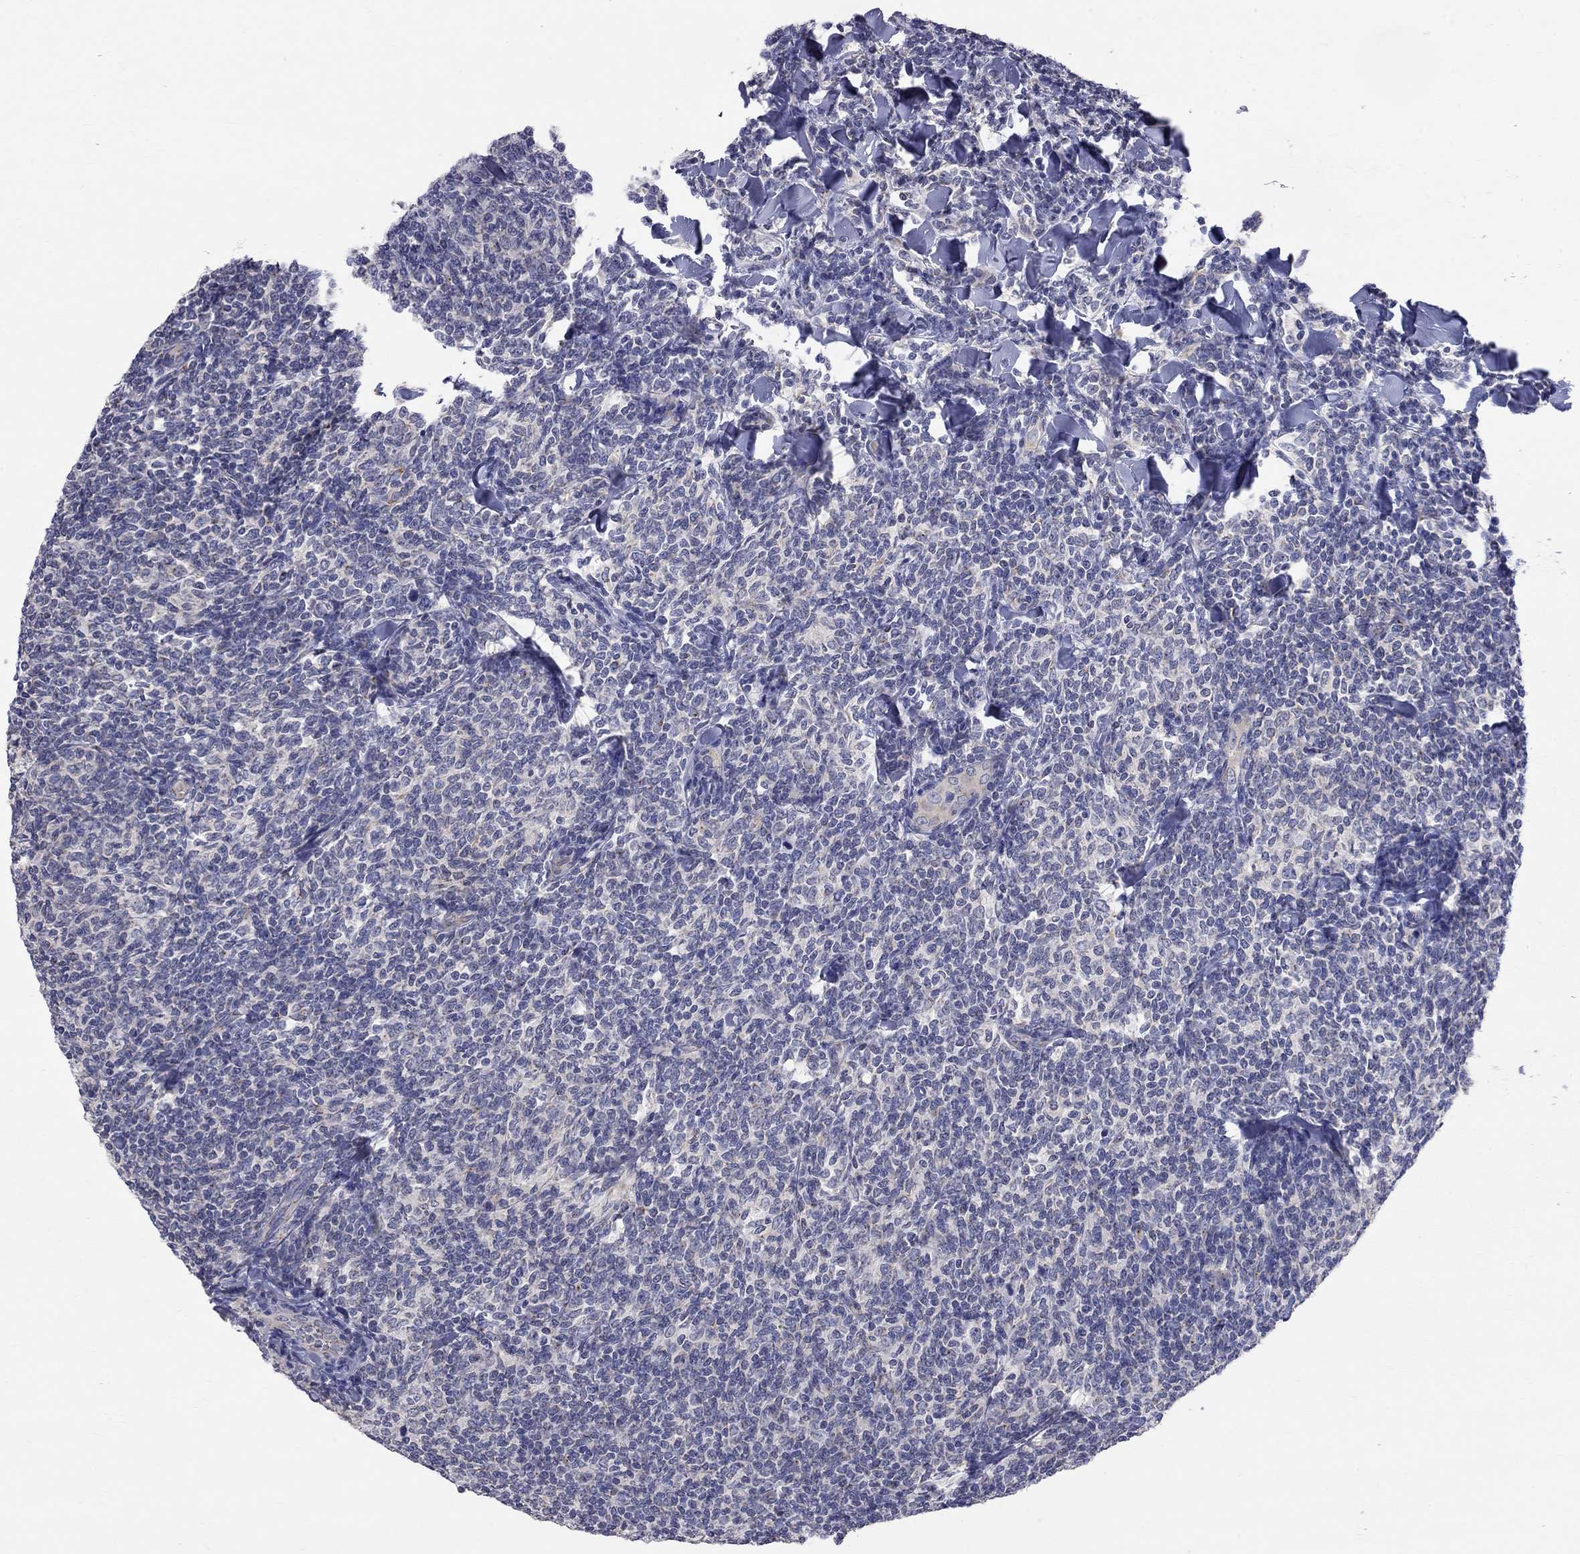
{"staining": {"intensity": "negative", "quantity": "none", "location": "none"}, "tissue": "lymphoma", "cell_type": "Tumor cells", "image_type": "cancer", "snomed": [{"axis": "morphology", "description": "Malignant lymphoma, non-Hodgkin's type, Low grade"}, {"axis": "topography", "description": "Lymph node"}], "caption": "Immunohistochemistry (IHC) of malignant lymphoma, non-Hodgkin's type (low-grade) reveals no staining in tumor cells. (Brightfield microscopy of DAB immunohistochemistry (IHC) at high magnification).", "gene": "OPRK1", "patient": {"sex": "female", "age": 56}}